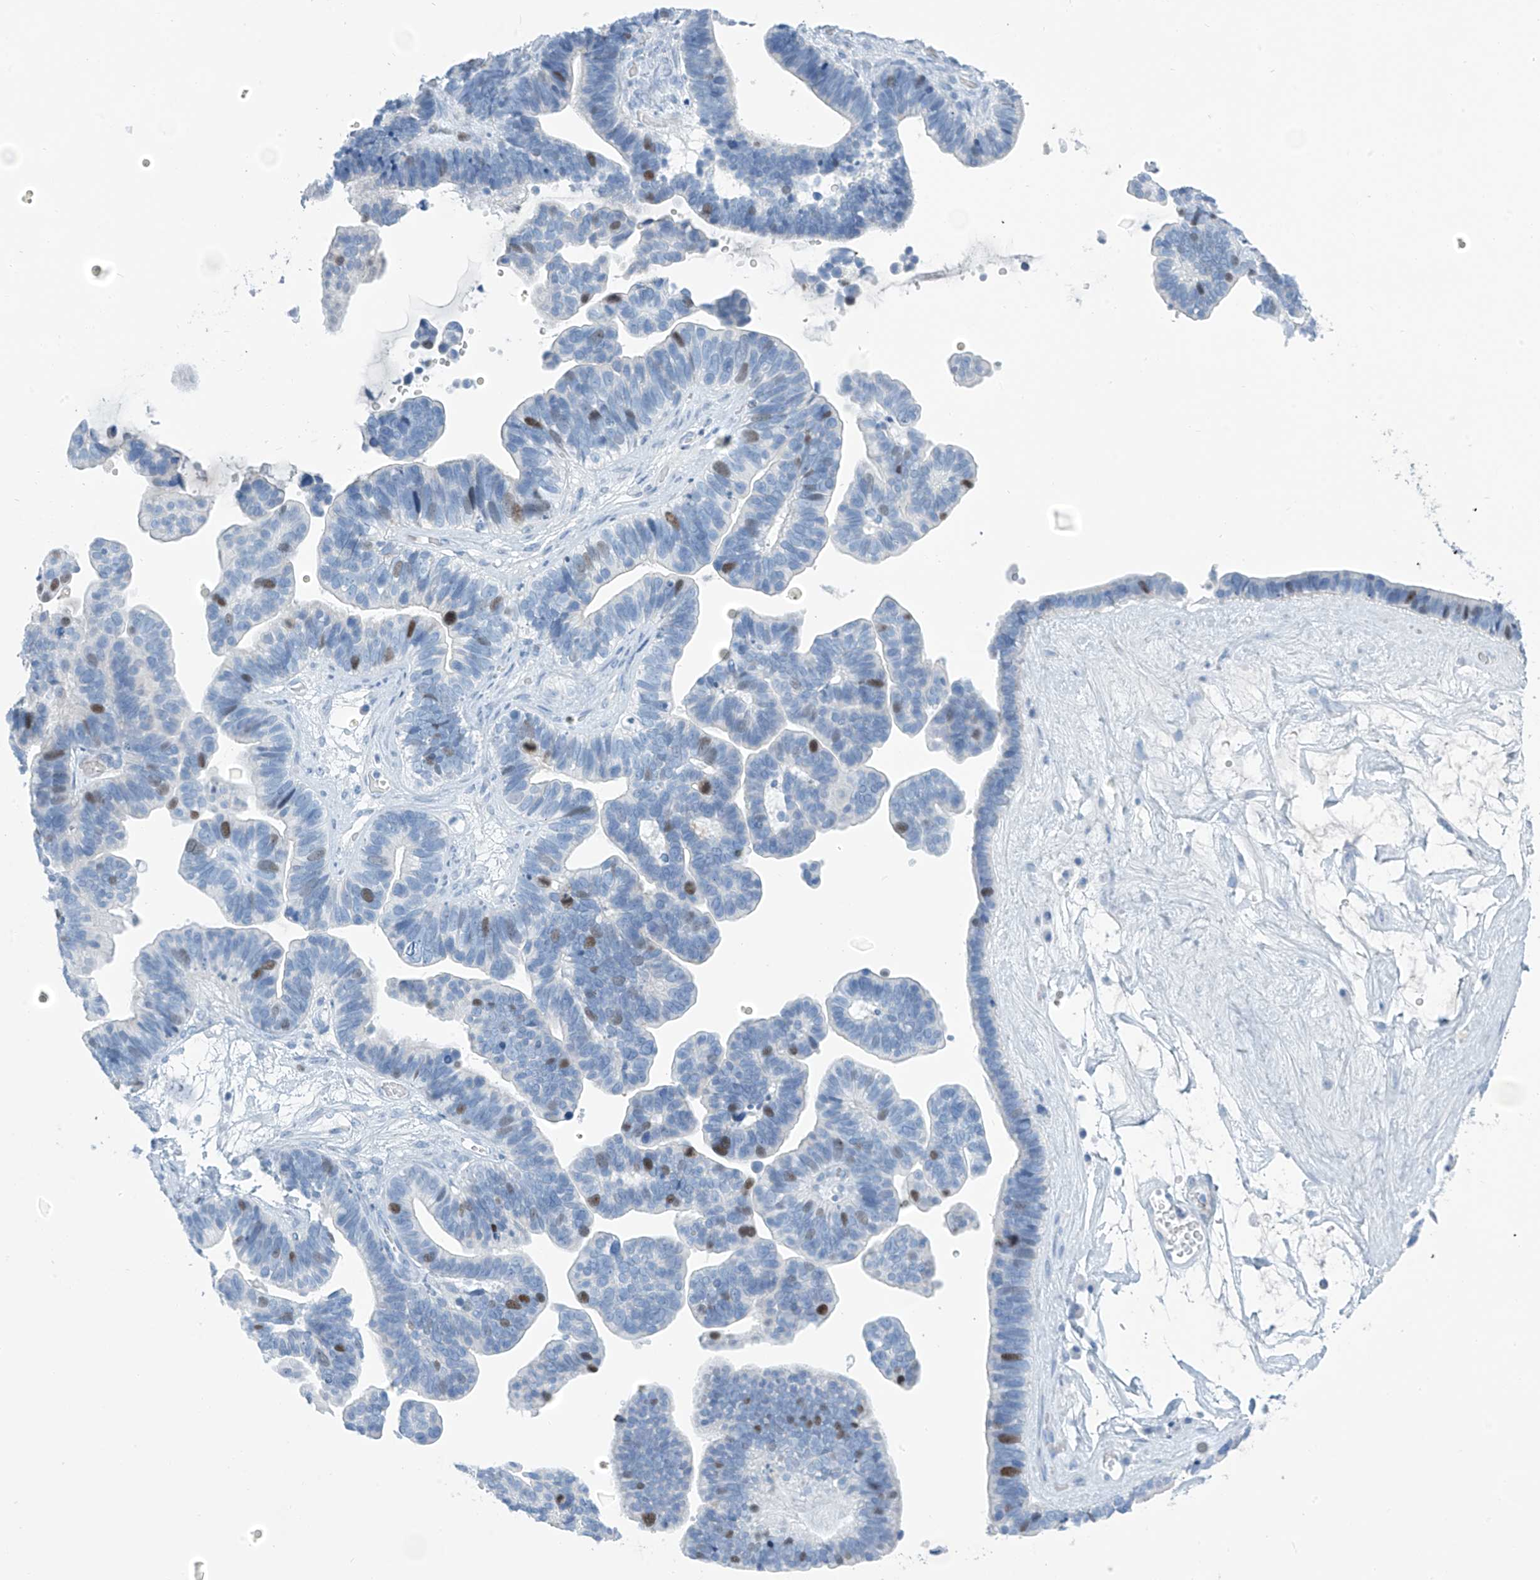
{"staining": {"intensity": "moderate", "quantity": "<25%", "location": "nuclear"}, "tissue": "ovarian cancer", "cell_type": "Tumor cells", "image_type": "cancer", "snomed": [{"axis": "morphology", "description": "Cystadenocarcinoma, serous, NOS"}, {"axis": "topography", "description": "Ovary"}], "caption": "This is a histology image of immunohistochemistry staining of serous cystadenocarcinoma (ovarian), which shows moderate positivity in the nuclear of tumor cells.", "gene": "SGO2", "patient": {"sex": "female", "age": 56}}